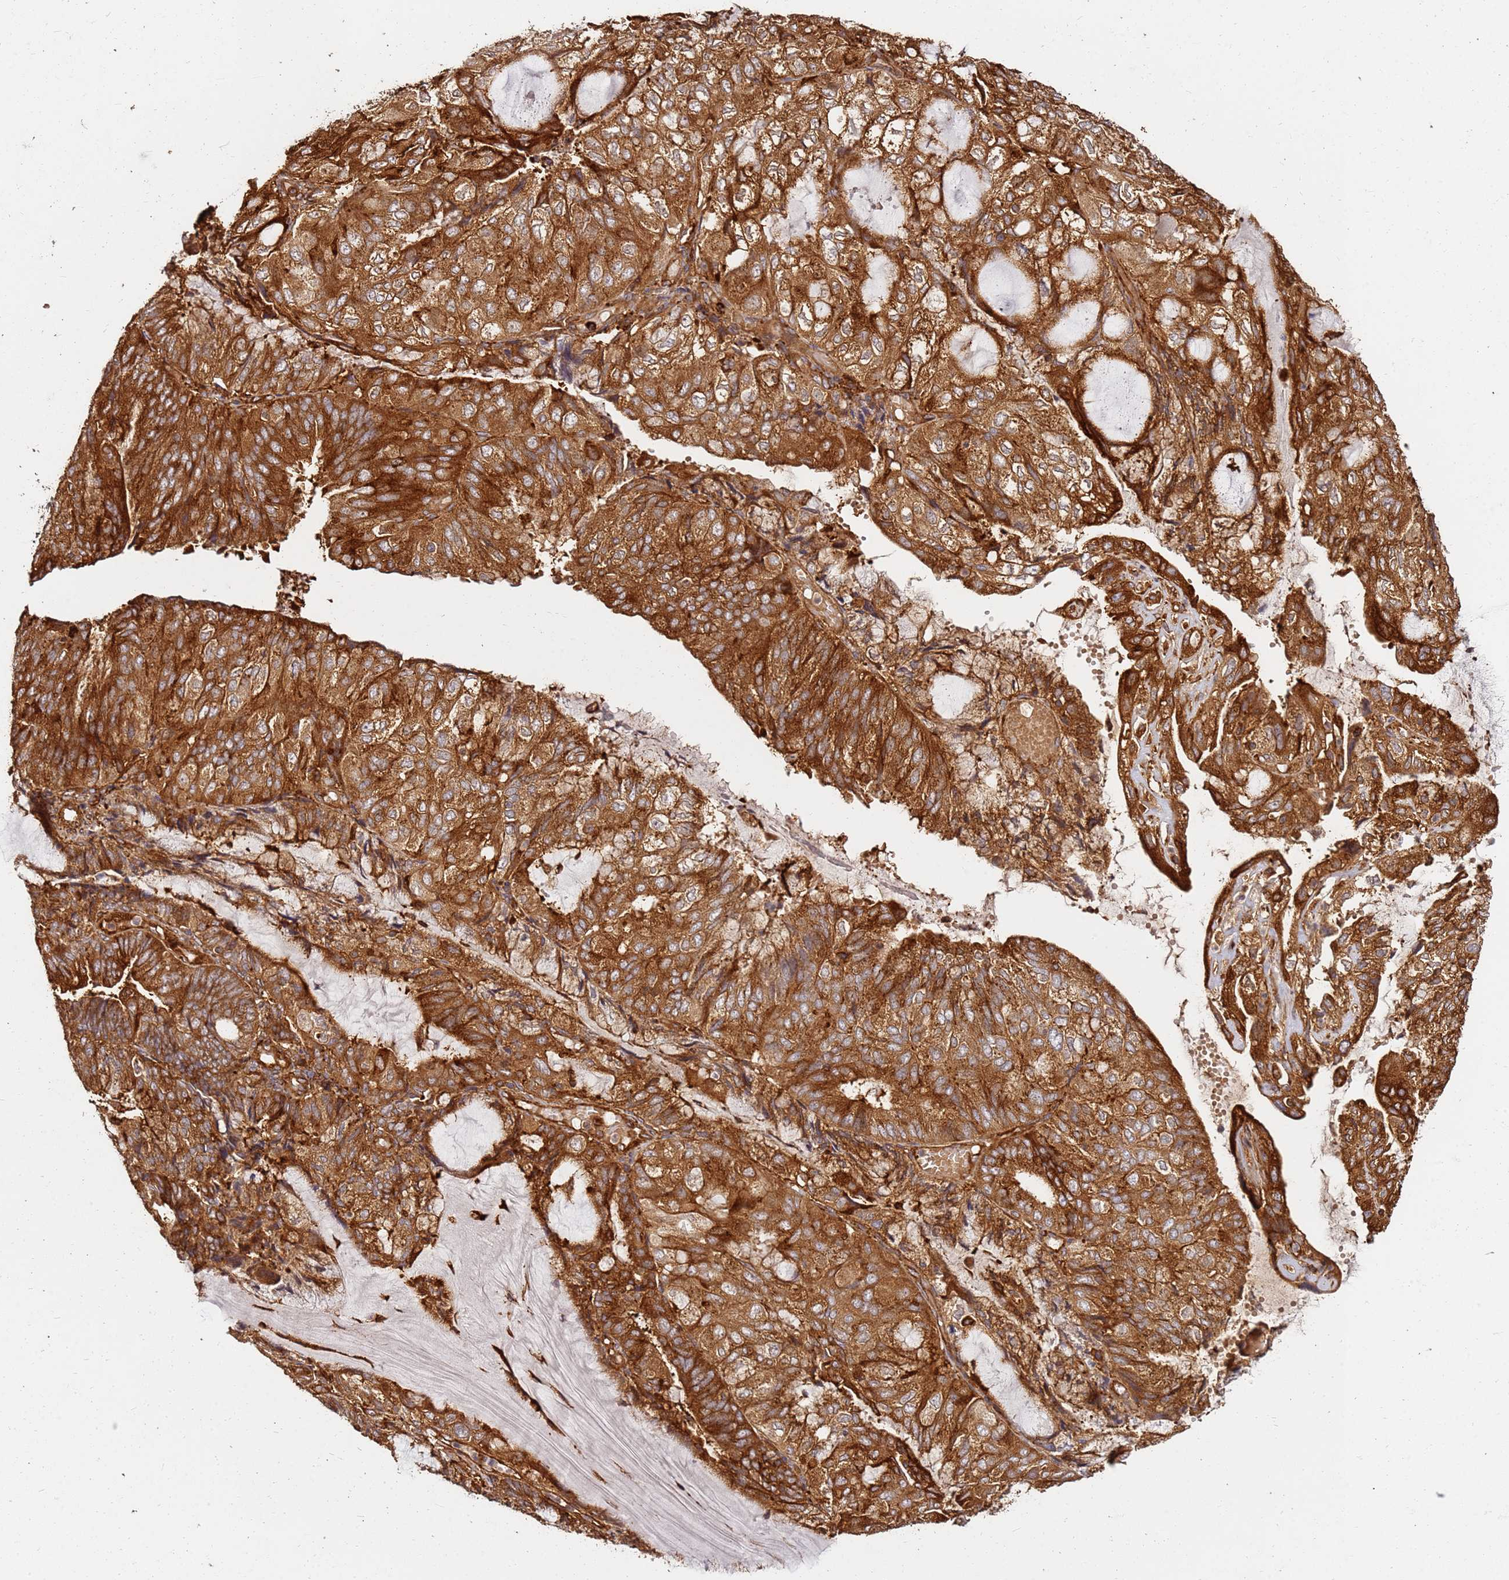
{"staining": {"intensity": "strong", "quantity": ">75%", "location": "cytoplasmic/membranous"}, "tissue": "endometrial cancer", "cell_type": "Tumor cells", "image_type": "cancer", "snomed": [{"axis": "morphology", "description": "Adenocarcinoma, NOS"}, {"axis": "topography", "description": "Endometrium"}], "caption": "An image of human endometrial adenocarcinoma stained for a protein reveals strong cytoplasmic/membranous brown staining in tumor cells.", "gene": "DVL3", "patient": {"sex": "female", "age": 81}}